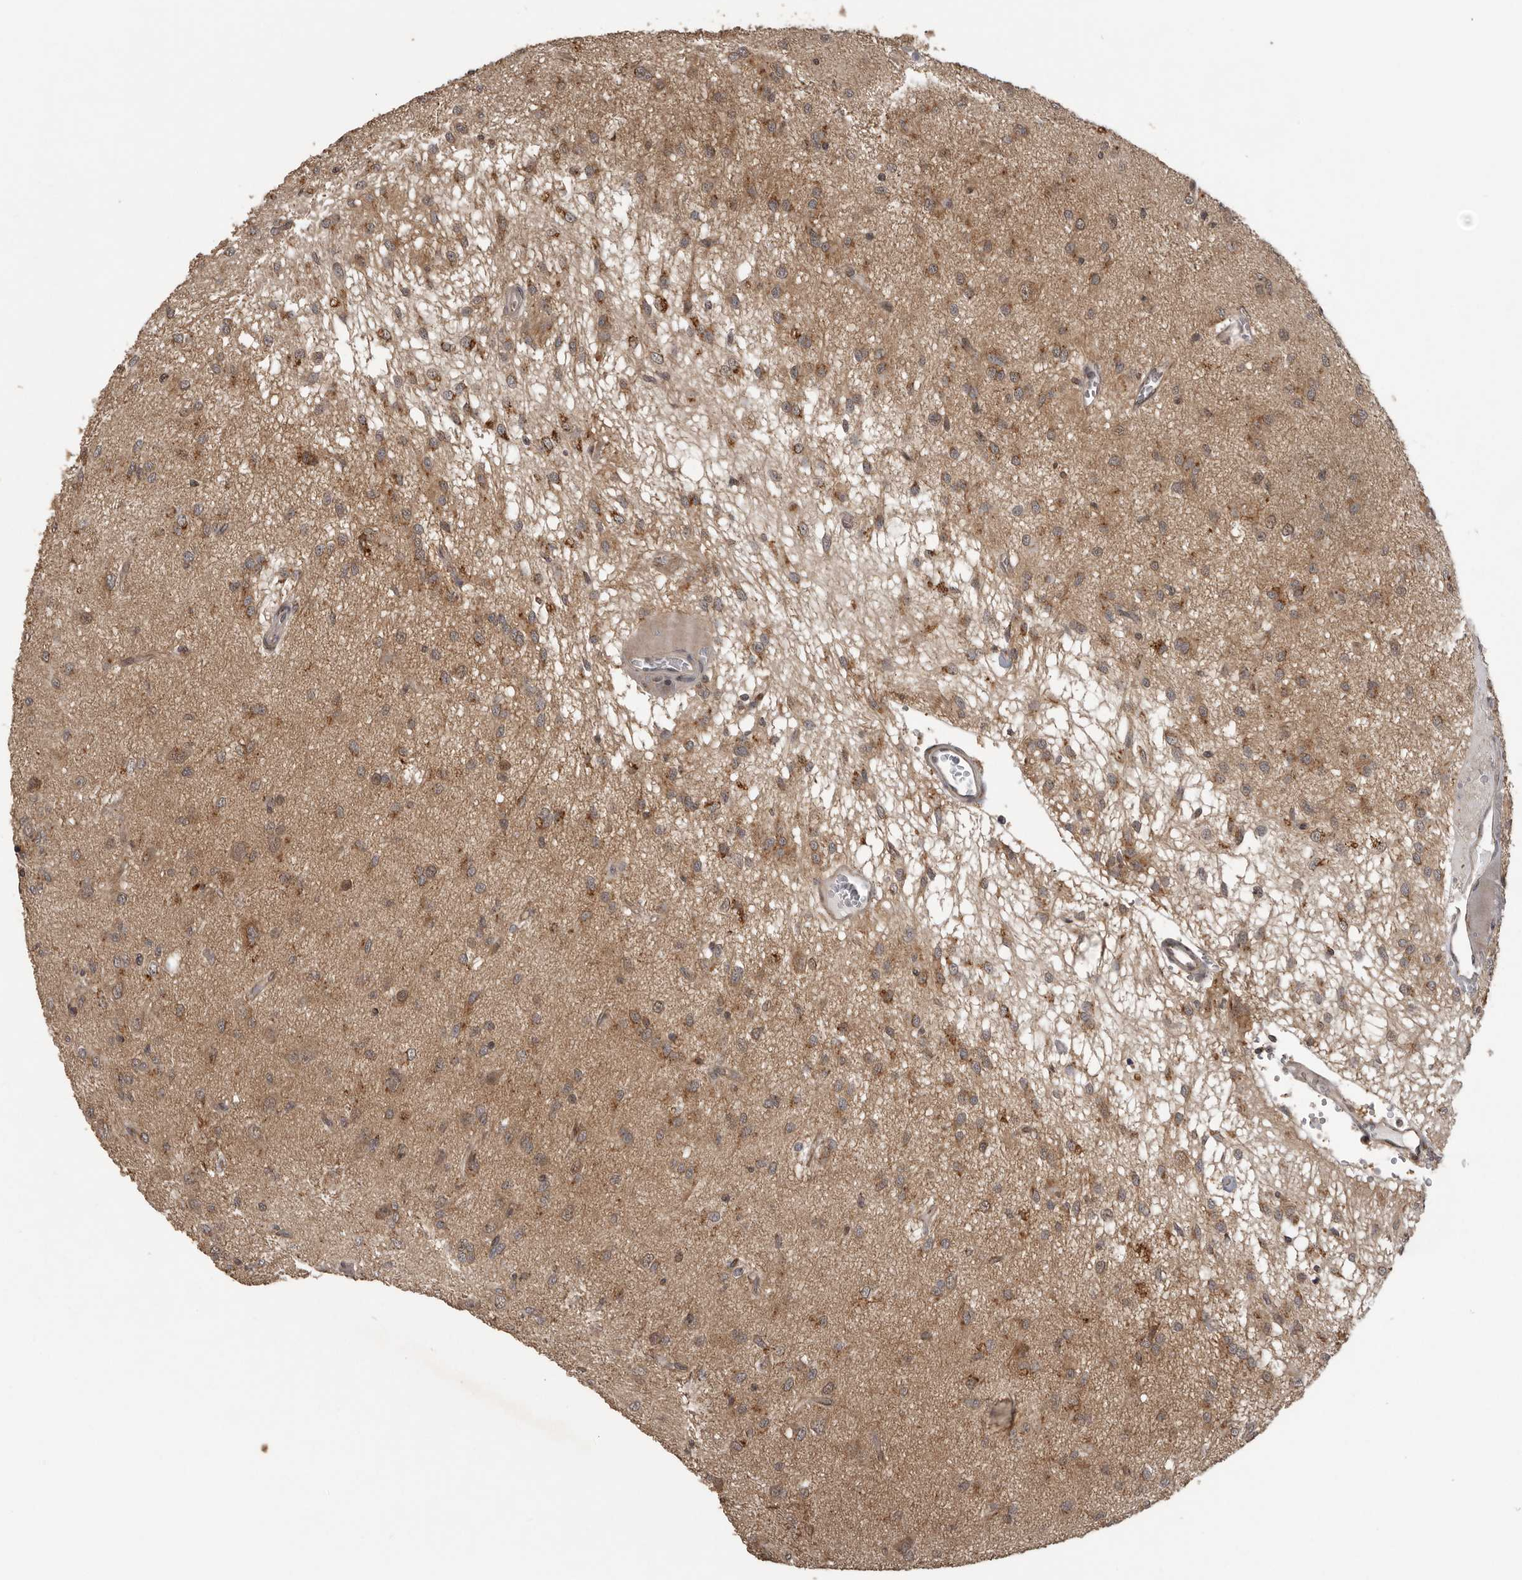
{"staining": {"intensity": "moderate", "quantity": "25%-75%", "location": "cytoplasmic/membranous"}, "tissue": "glioma", "cell_type": "Tumor cells", "image_type": "cancer", "snomed": [{"axis": "morphology", "description": "Glioma, malignant, High grade"}, {"axis": "topography", "description": "Brain"}], "caption": "A high-resolution micrograph shows immunohistochemistry (IHC) staining of malignant glioma (high-grade), which reveals moderate cytoplasmic/membranous staining in approximately 25%-75% of tumor cells.", "gene": "CEP350", "patient": {"sex": "female", "age": 59}}